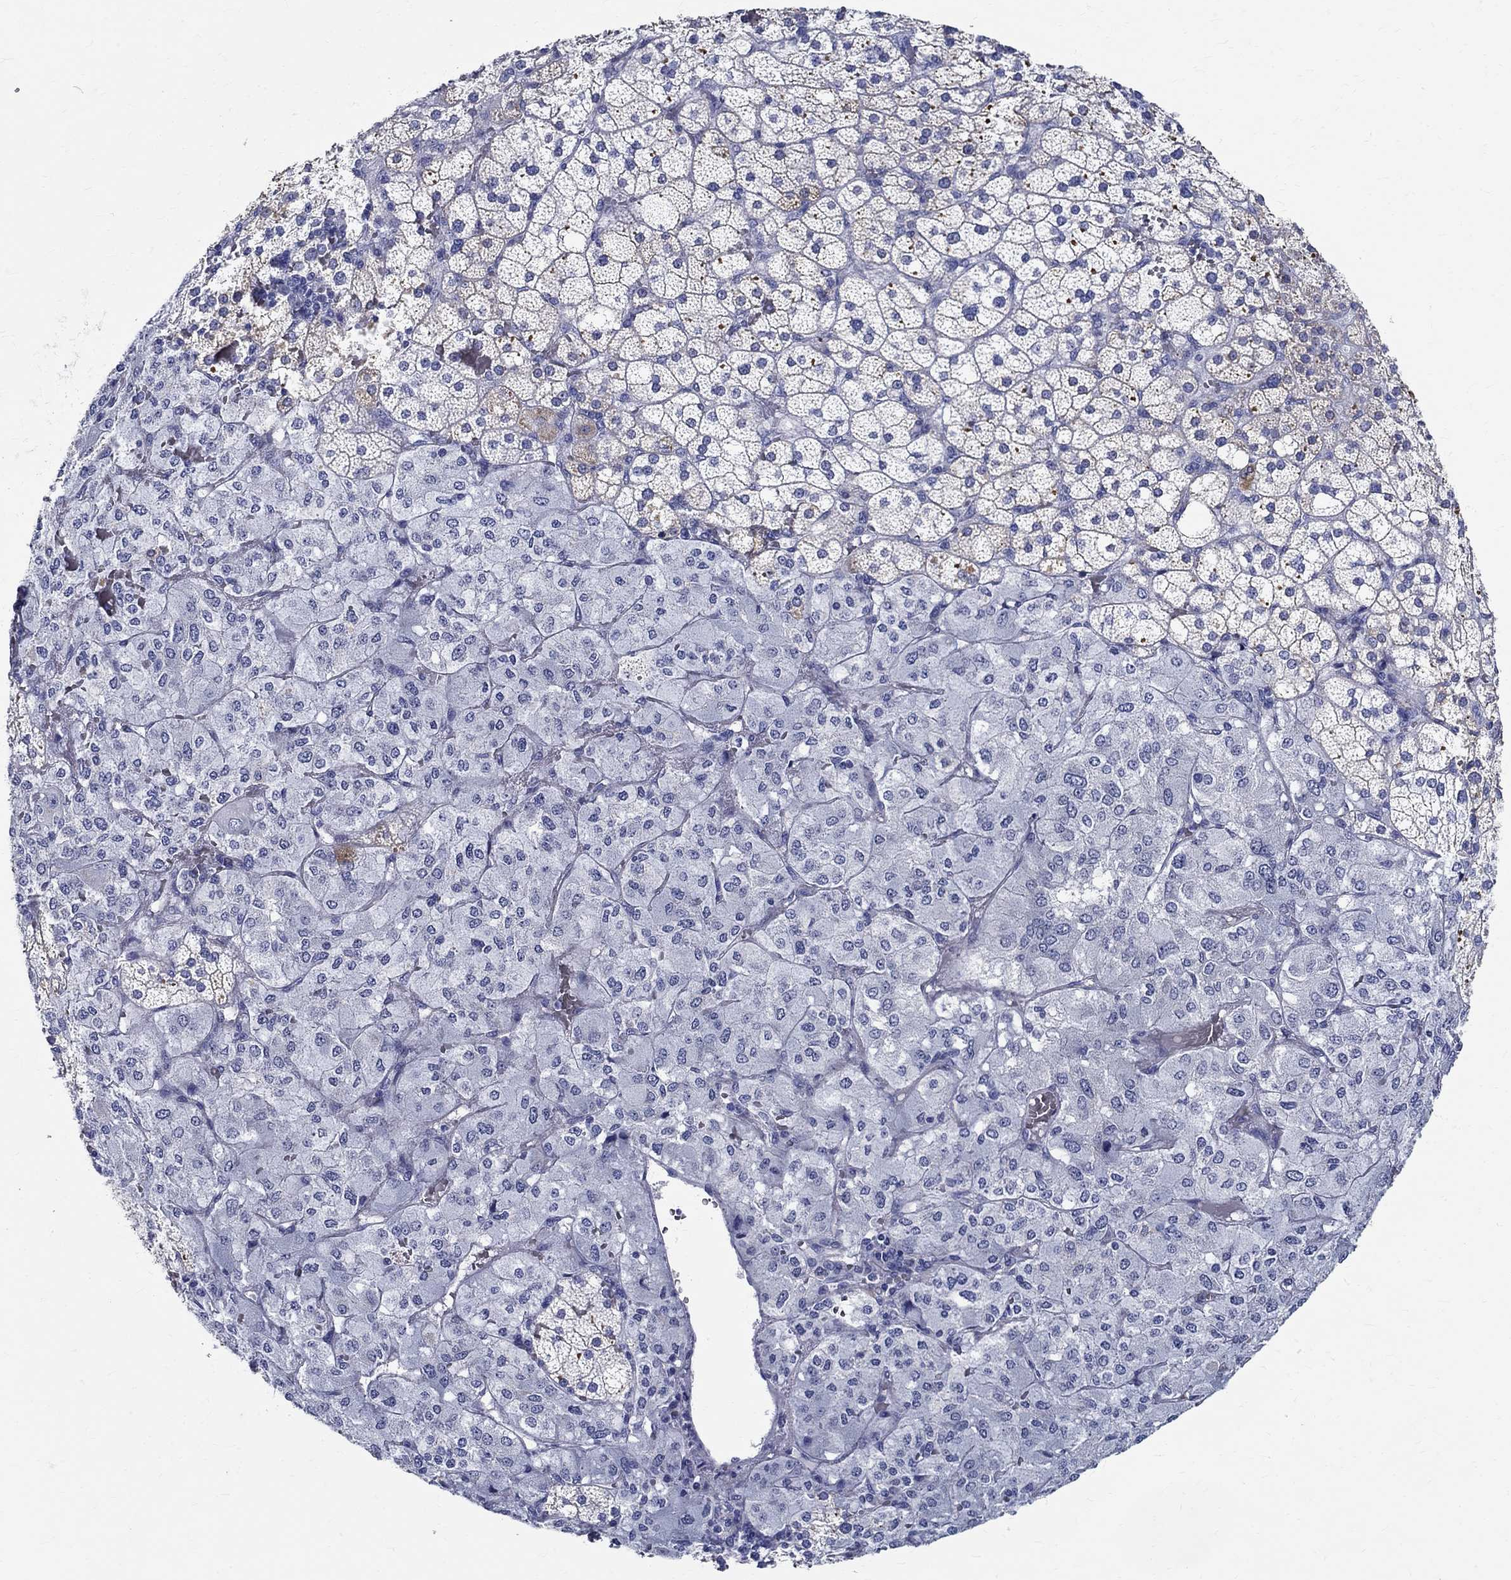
{"staining": {"intensity": "moderate", "quantity": "<25%", "location": "cytoplasmic/membranous"}, "tissue": "adrenal gland", "cell_type": "Glandular cells", "image_type": "normal", "snomed": [{"axis": "morphology", "description": "Normal tissue, NOS"}, {"axis": "topography", "description": "Adrenal gland"}], "caption": "Immunohistochemical staining of benign human adrenal gland shows <25% levels of moderate cytoplasmic/membranous protein positivity in about <25% of glandular cells. The protein is stained brown, and the nuclei are stained in blue (DAB IHC with brightfield microscopy, high magnification).", "gene": "TSPAN16", "patient": {"sex": "male", "age": 53}}